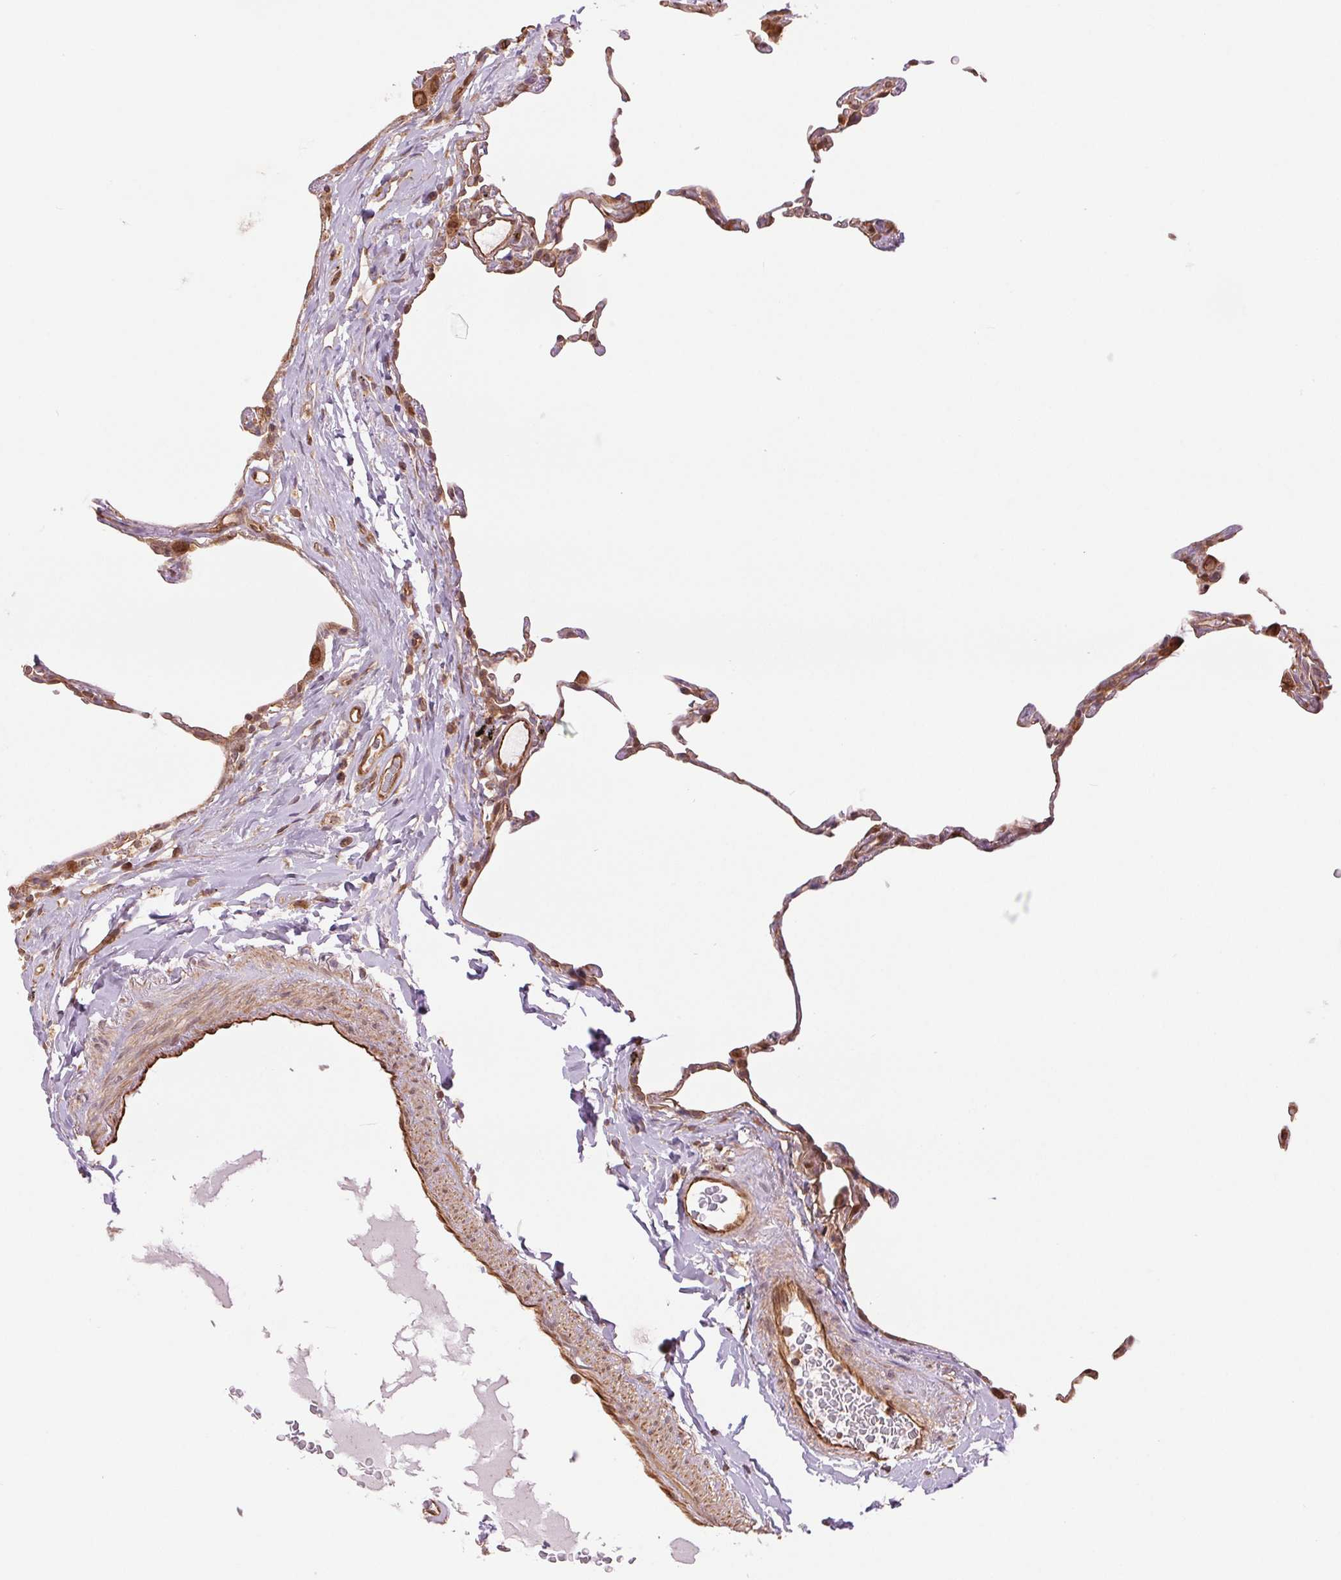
{"staining": {"intensity": "moderate", "quantity": ">75%", "location": "cytoplasmic/membranous"}, "tissue": "lung", "cell_type": "Alveolar cells", "image_type": "normal", "snomed": [{"axis": "morphology", "description": "Normal tissue, NOS"}, {"axis": "topography", "description": "Lung"}], "caption": "Protein staining exhibits moderate cytoplasmic/membranous expression in approximately >75% of alveolar cells in unremarkable lung. (IHC, brightfield microscopy, high magnification).", "gene": "STARD7", "patient": {"sex": "female", "age": 57}}